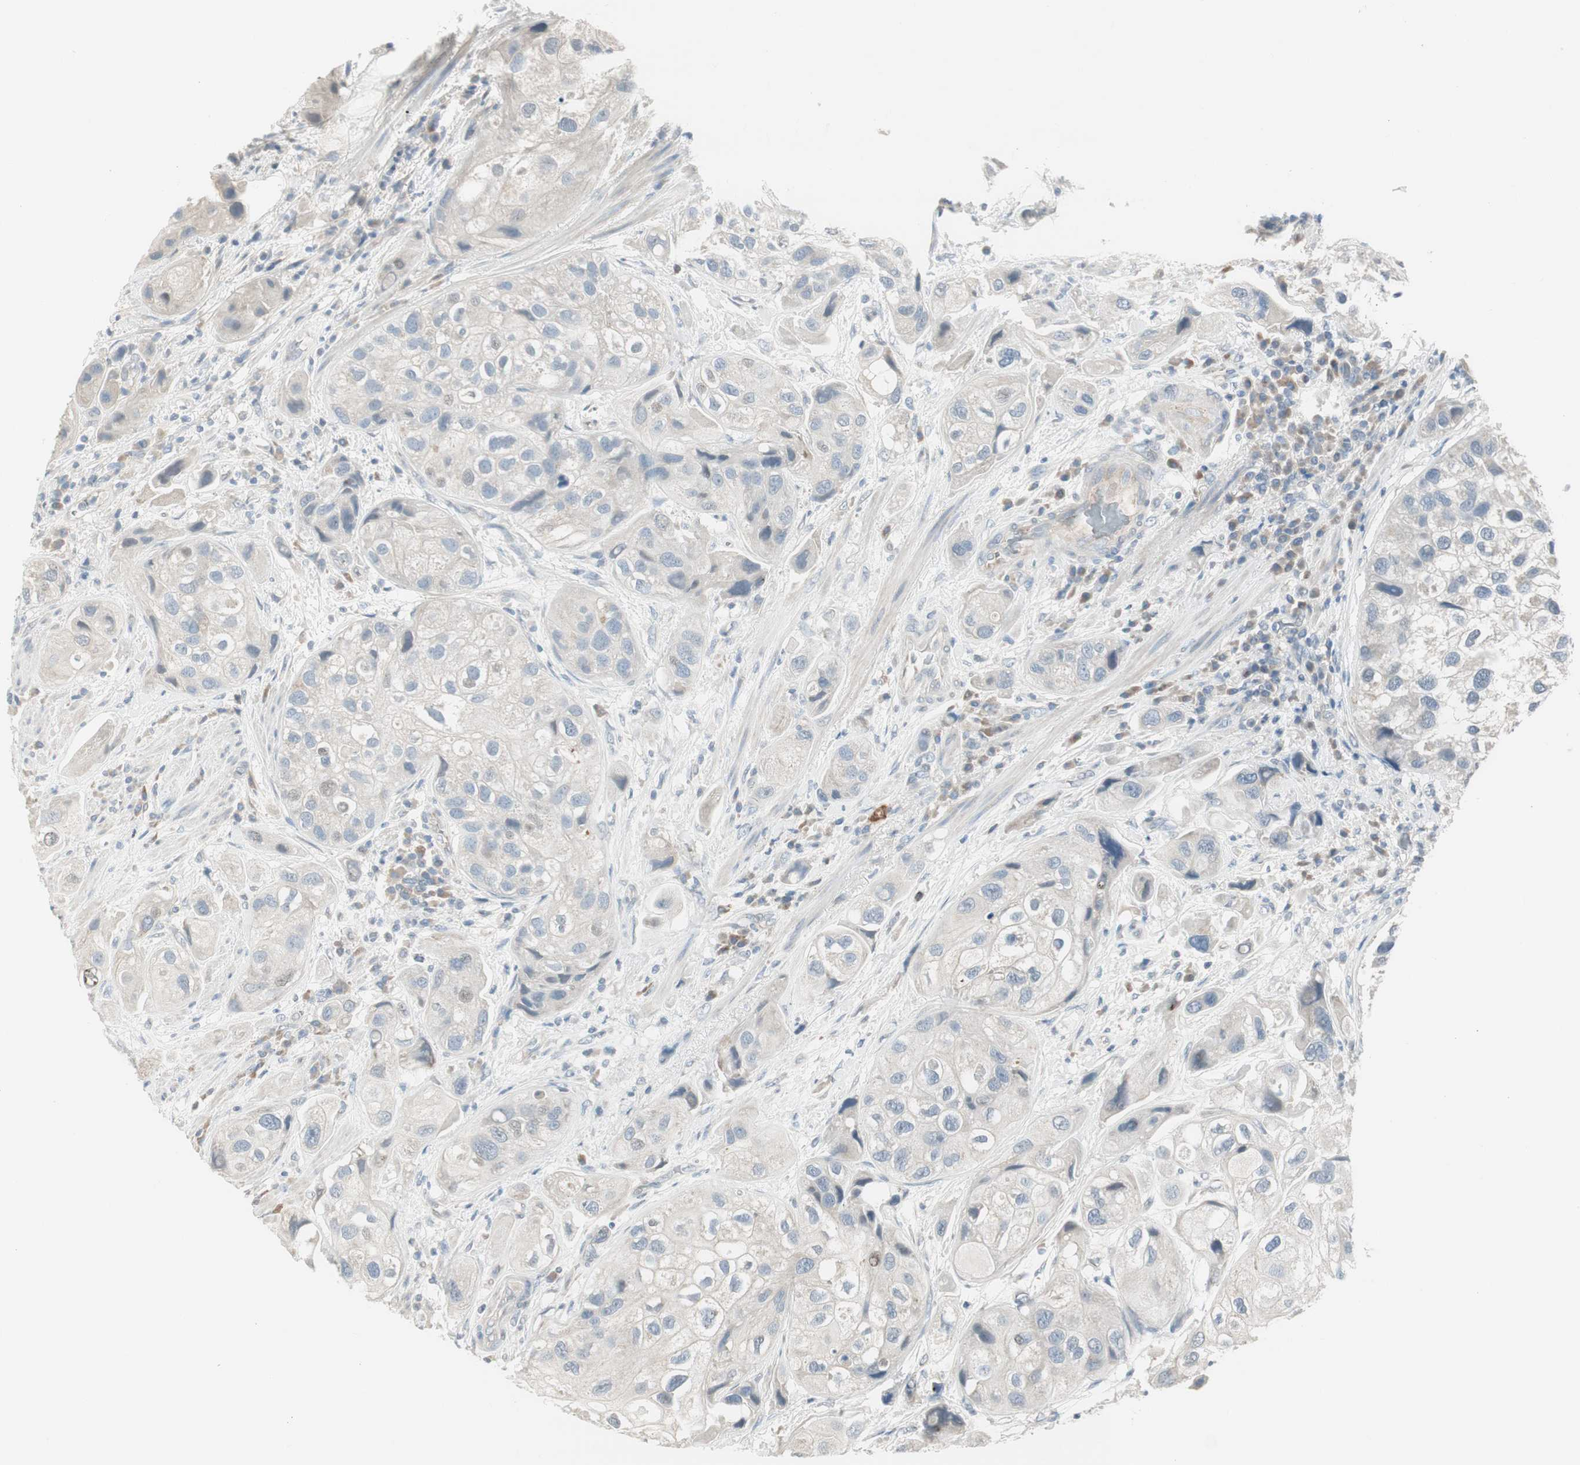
{"staining": {"intensity": "negative", "quantity": "none", "location": "none"}, "tissue": "urothelial cancer", "cell_type": "Tumor cells", "image_type": "cancer", "snomed": [{"axis": "morphology", "description": "Urothelial carcinoma, High grade"}, {"axis": "topography", "description": "Urinary bladder"}], "caption": "There is no significant positivity in tumor cells of urothelial cancer.", "gene": "EVA1A", "patient": {"sex": "female", "age": 64}}